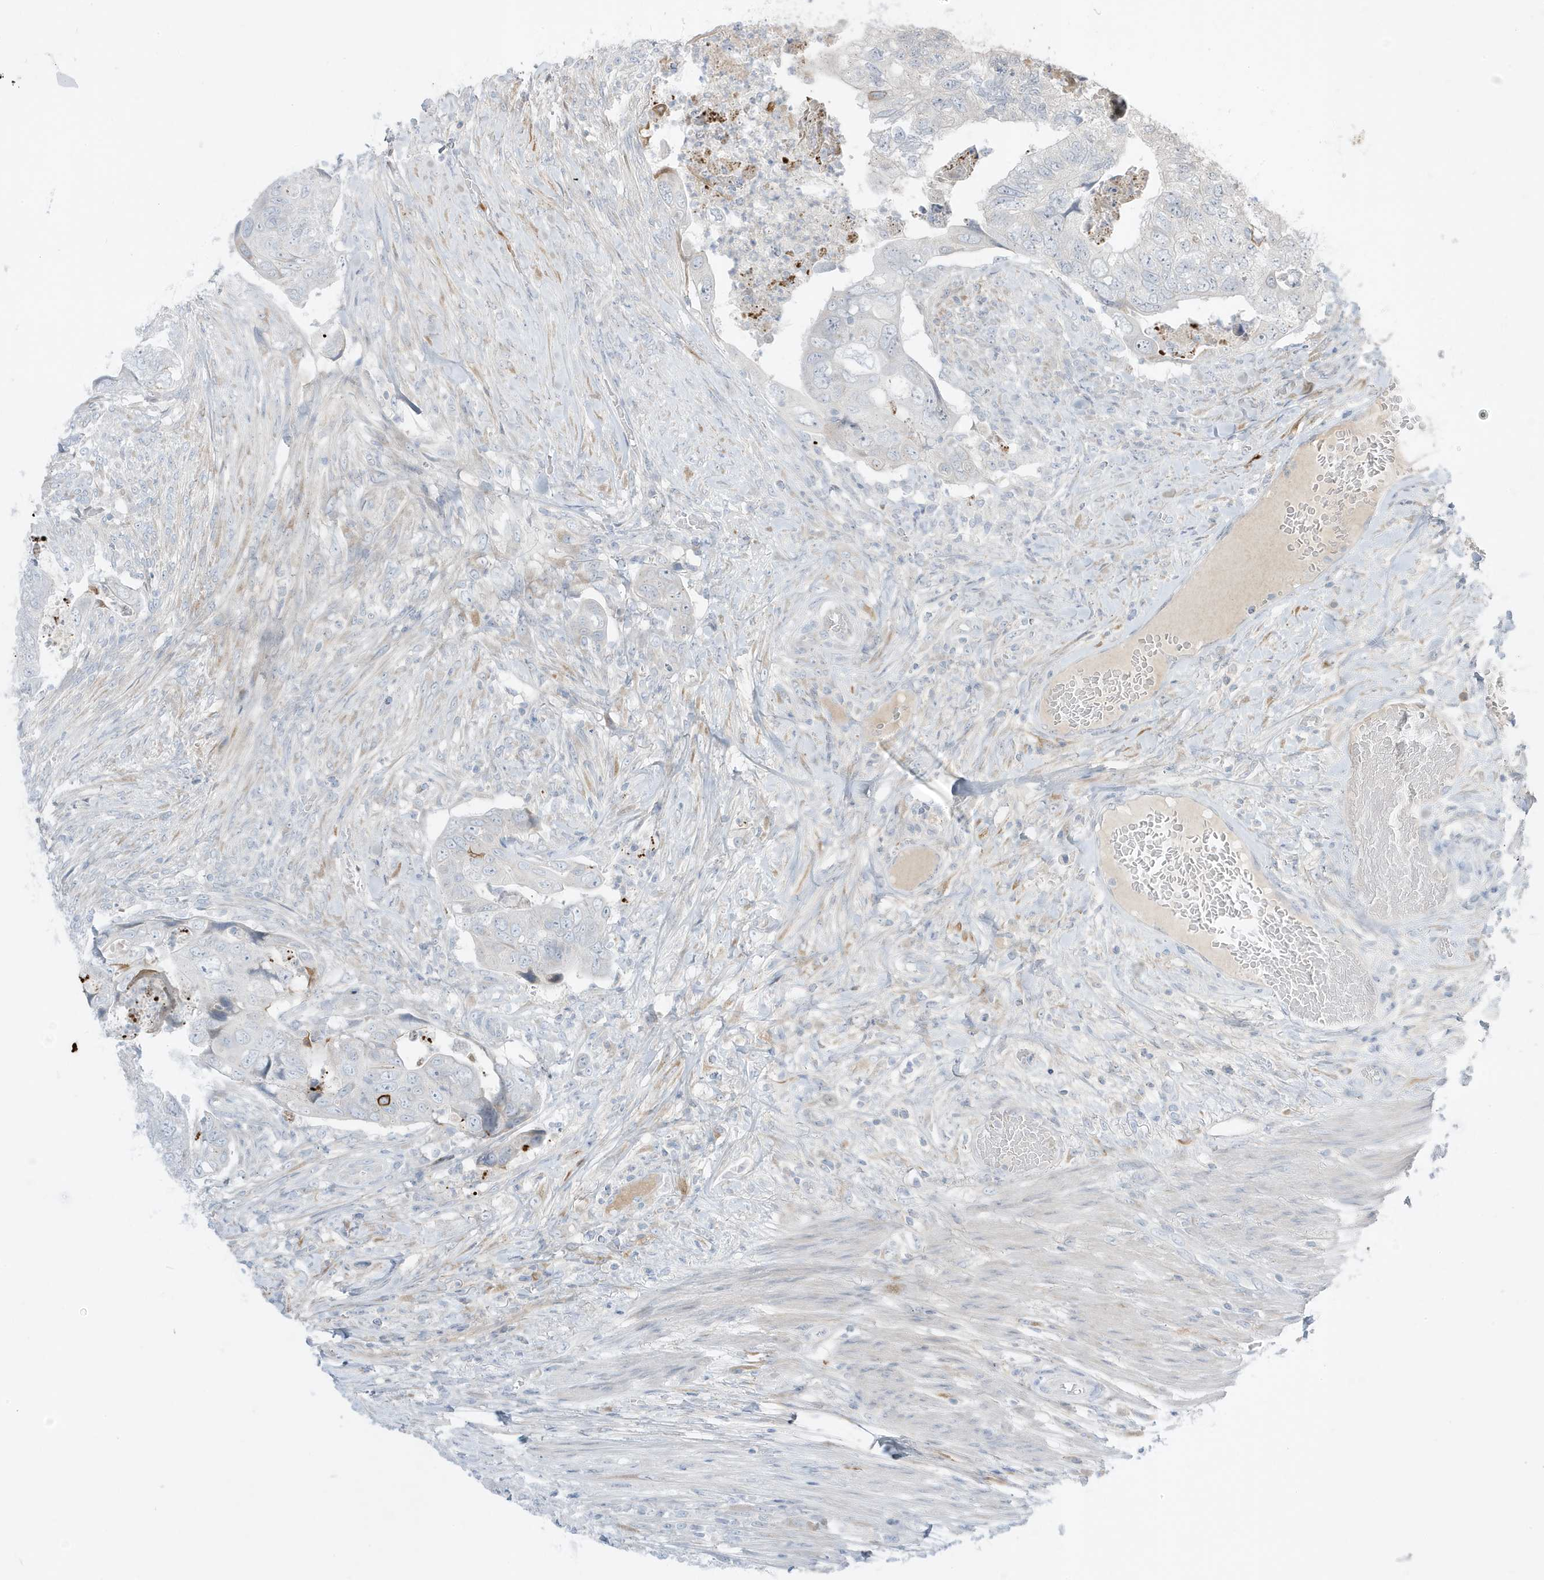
{"staining": {"intensity": "negative", "quantity": "none", "location": "none"}, "tissue": "colorectal cancer", "cell_type": "Tumor cells", "image_type": "cancer", "snomed": [{"axis": "morphology", "description": "Adenocarcinoma, NOS"}, {"axis": "topography", "description": "Rectum"}], "caption": "Histopathology image shows no protein expression in tumor cells of colorectal cancer (adenocarcinoma) tissue.", "gene": "FNDC1", "patient": {"sex": "male", "age": 63}}